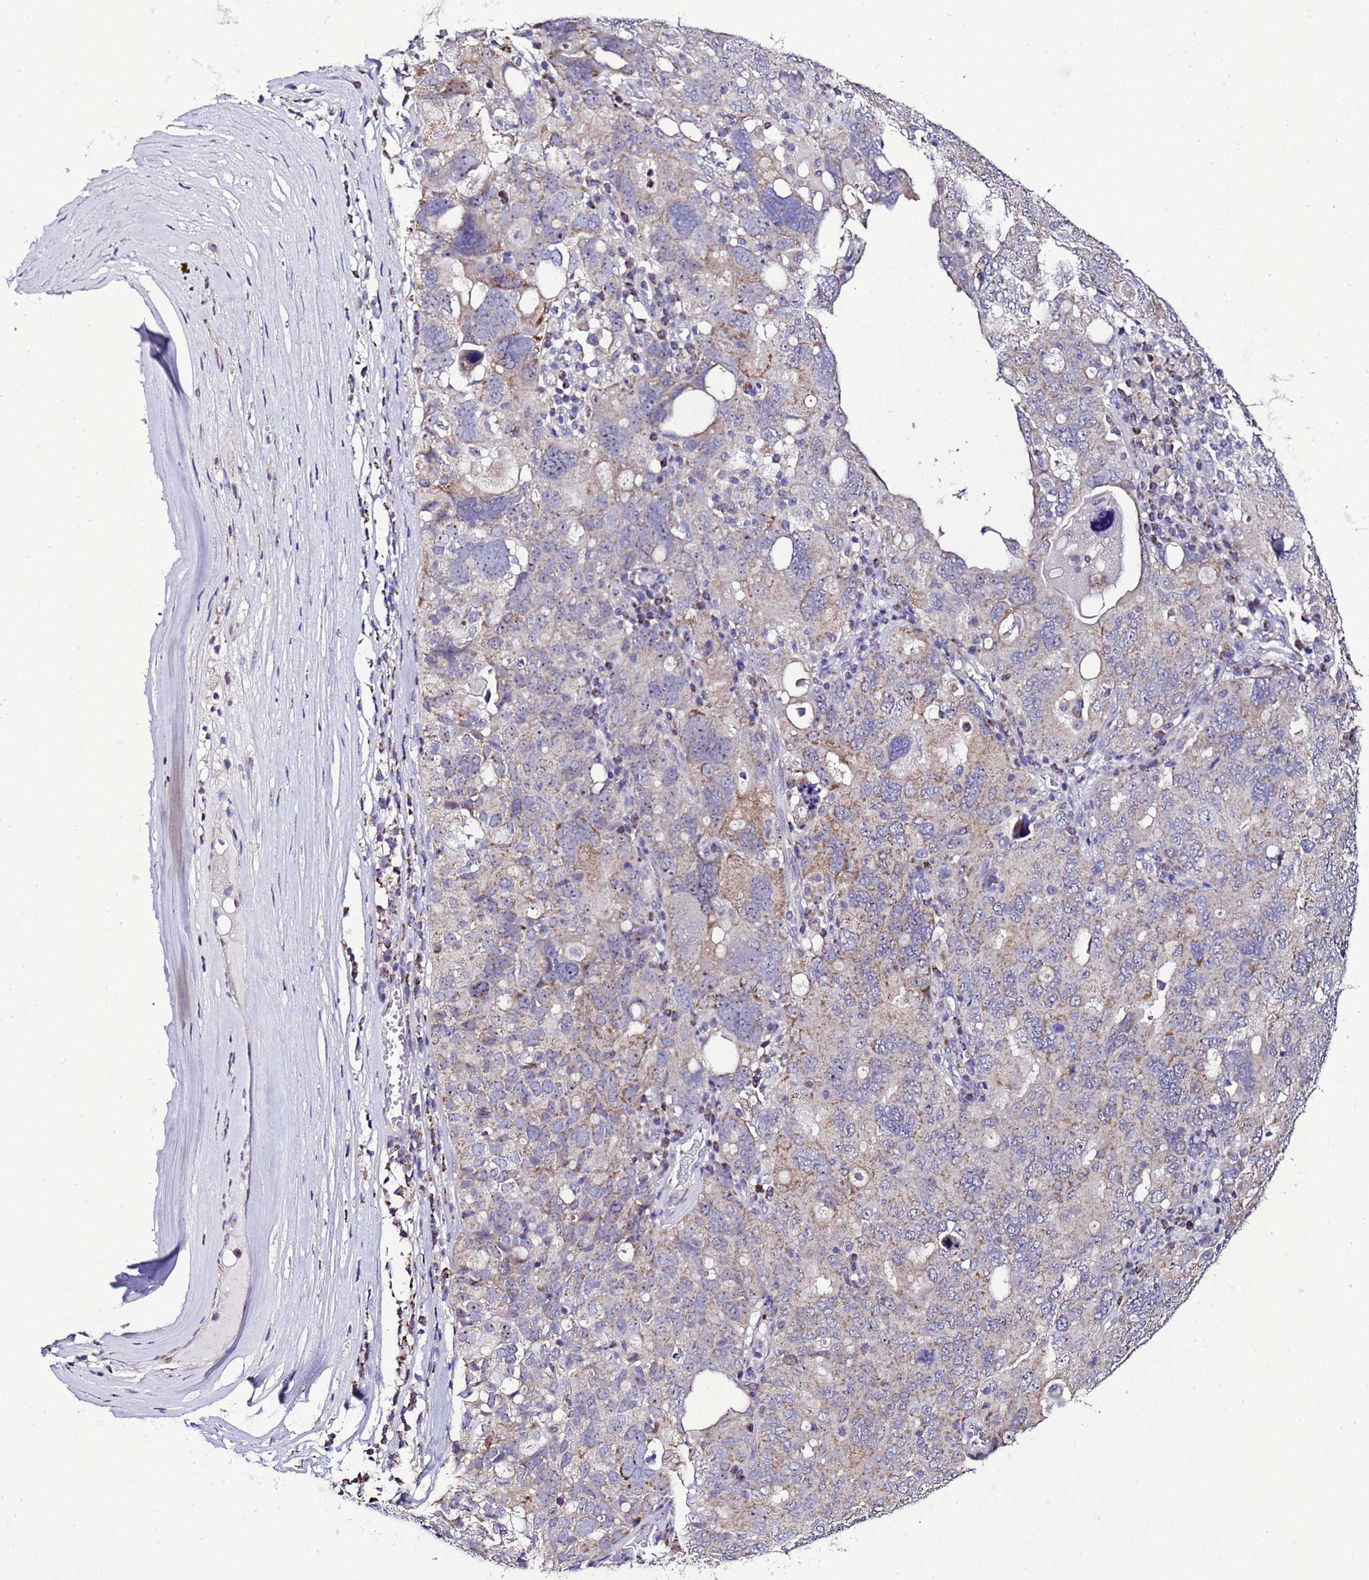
{"staining": {"intensity": "moderate", "quantity": "25%-75%", "location": "cytoplasmic/membranous"}, "tissue": "ovarian cancer", "cell_type": "Tumor cells", "image_type": "cancer", "snomed": [{"axis": "morphology", "description": "Carcinoma, endometroid"}, {"axis": "topography", "description": "Ovary"}], "caption": "Protein staining of ovarian cancer tissue shows moderate cytoplasmic/membranous positivity in about 25%-75% of tumor cells.", "gene": "DPH6", "patient": {"sex": "female", "age": 62}}